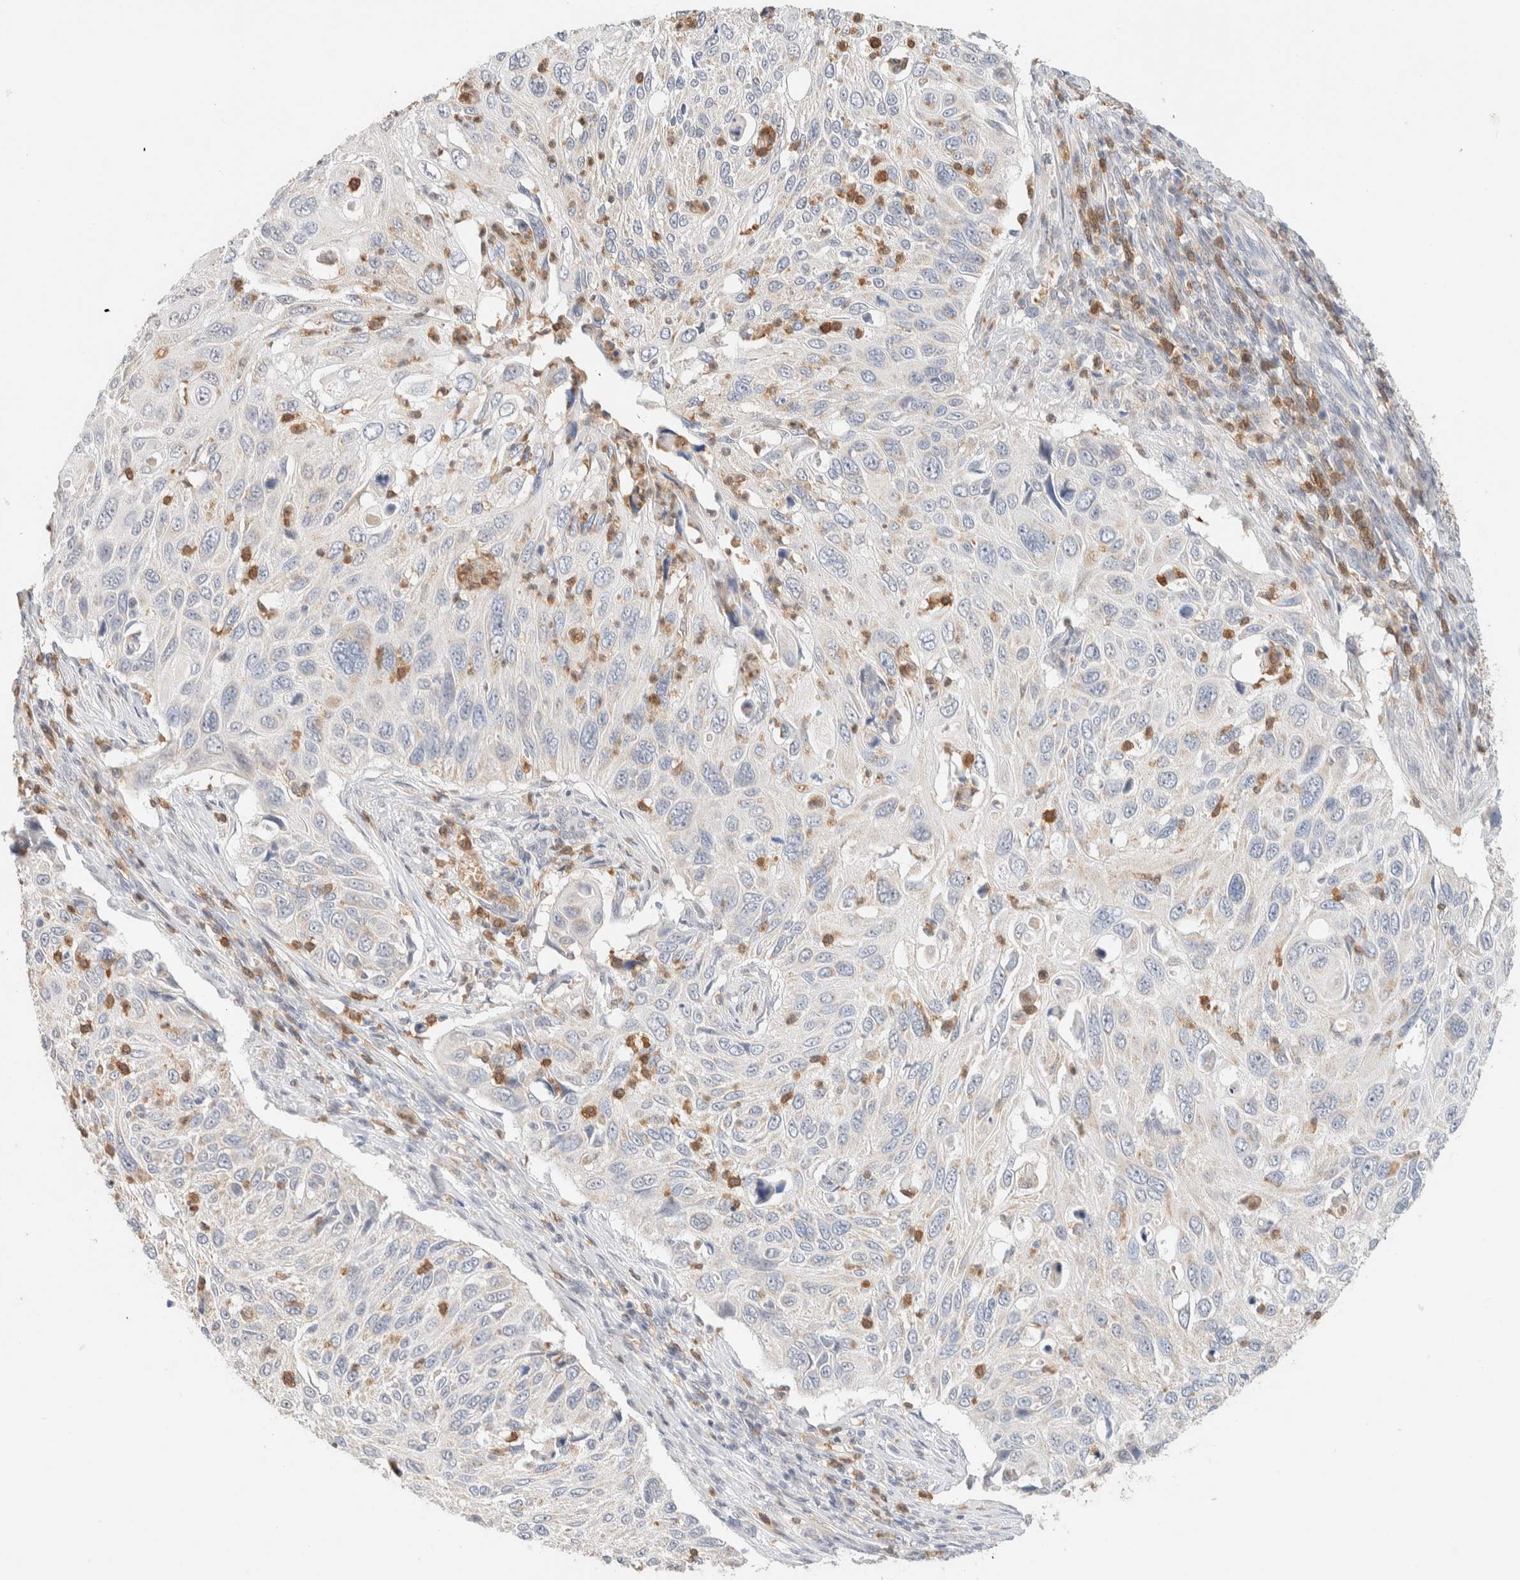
{"staining": {"intensity": "negative", "quantity": "none", "location": "none"}, "tissue": "cervical cancer", "cell_type": "Tumor cells", "image_type": "cancer", "snomed": [{"axis": "morphology", "description": "Squamous cell carcinoma, NOS"}, {"axis": "topography", "description": "Cervix"}], "caption": "The histopathology image displays no significant positivity in tumor cells of squamous cell carcinoma (cervical).", "gene": "HDHD3", "patient": {"sex": "female", "age": 70}}